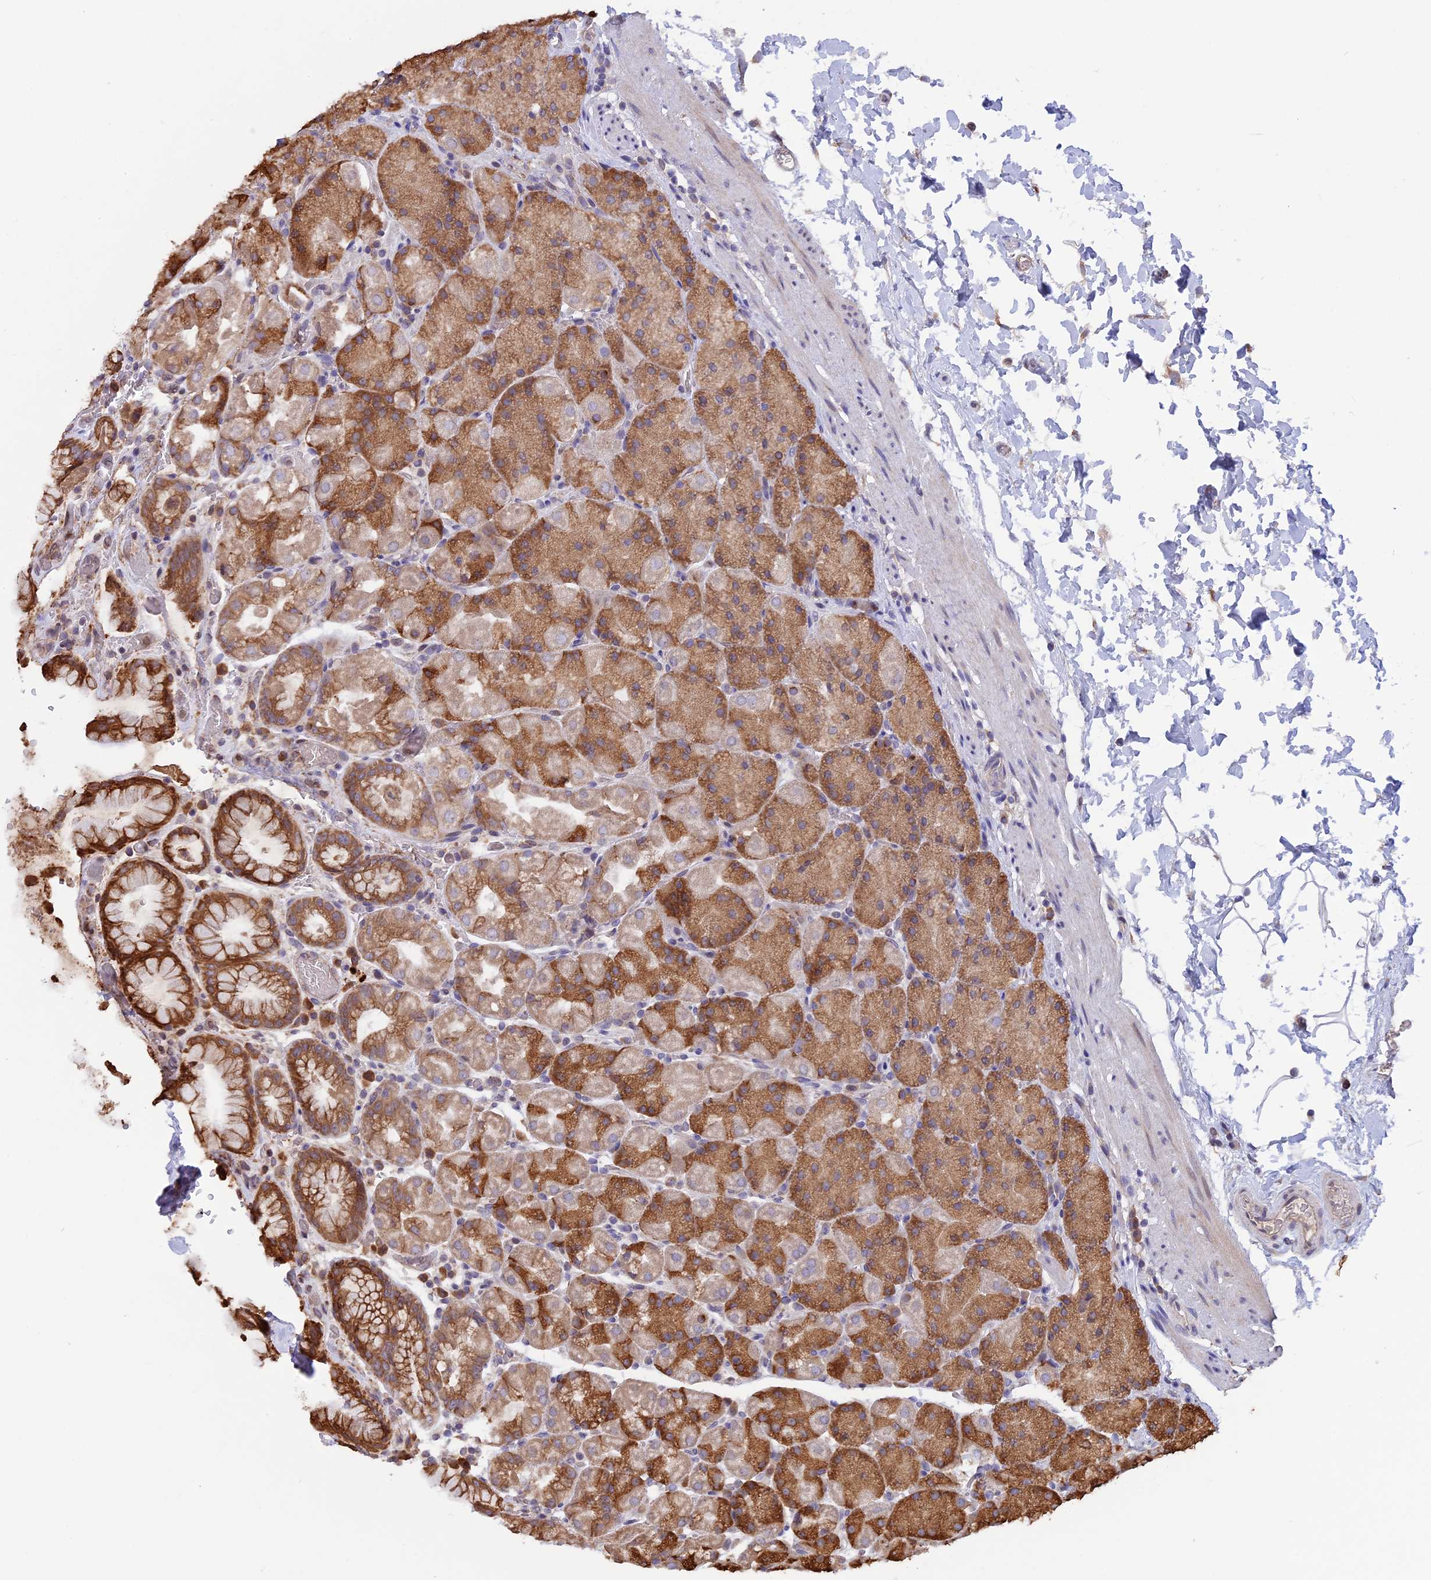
{"staining": {"intensity": "moderate", "quantity": ">75%", "location": "cytoplasmic/membranous"}, "tissue": "stomach", "cell_type": "Glandular cells", "image_type": "normal", "snomed": [{"axis": "morphology", "description": "Normal tissue, NOS"}, {"axis": "topography", "description": "Stomach, upper"}, {"axis": "topography", "description": "Stomach, lower"}], "caption": "Immunohistochemical staining of normal stomach demonstrates >75% levels of moderate cytoplasmic/membranous protein positivity in about >75% of glandular cells.", "gene": "DMRTA2", "patient": {"sex": "male", "age": 67}}